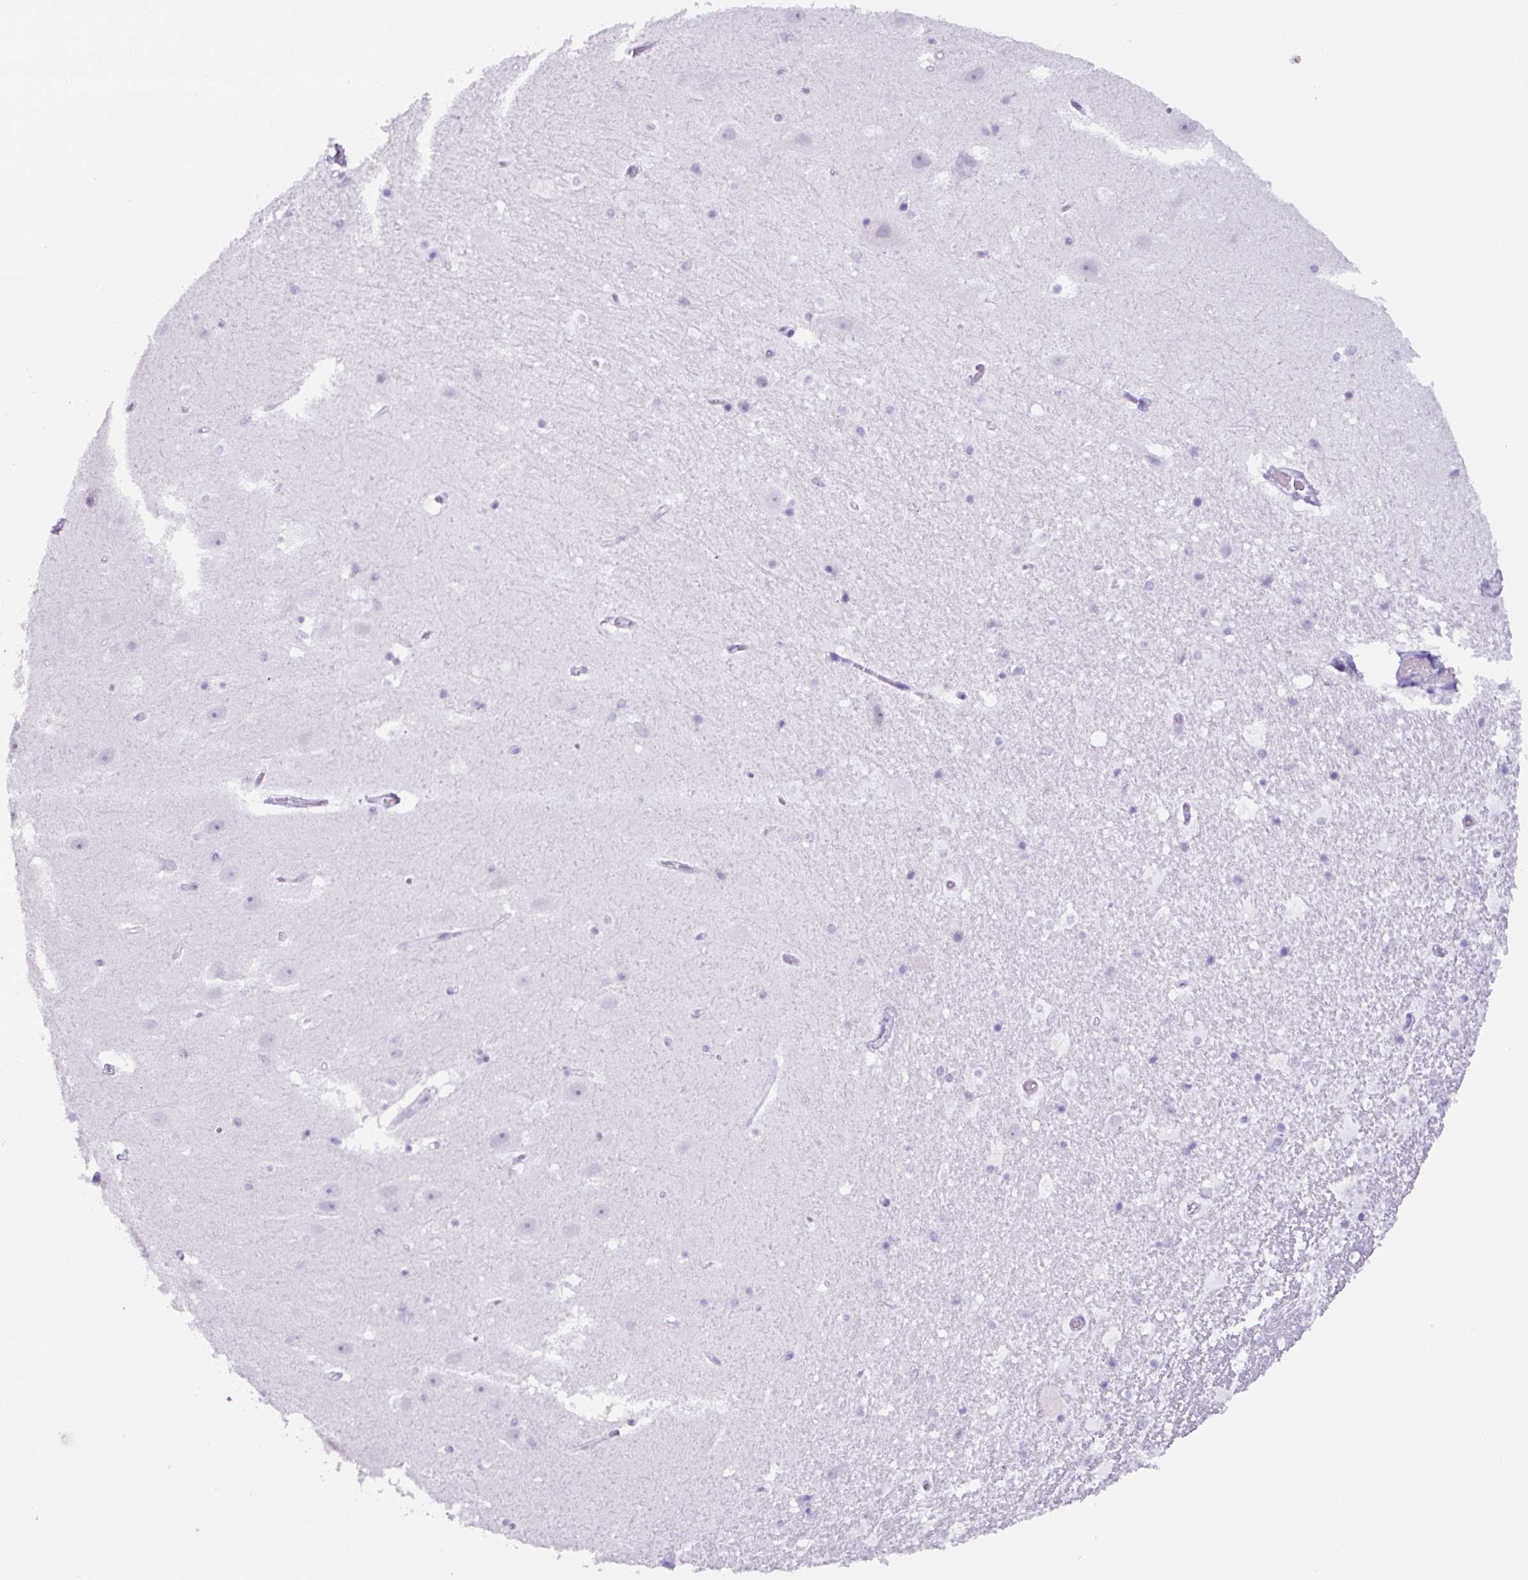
{"staining": {"intensity": "negative", "quantity": "none", "location": "none"}, "tissue": "hippocampus", "cell_type": "Glial cells", "image_type": "normal", "snomed": [{"axis": "morphology", "description": "Normal tissue, NOS"}, {"axis": "topography", "description": "Hippocampus"}], "caption": "Immunohistochemistry (IHC) of normal hippocampus exhibits no expression in glial cells.", "gene": "TNFRSF8", "patient": {"sex": "male", "age": 37}}